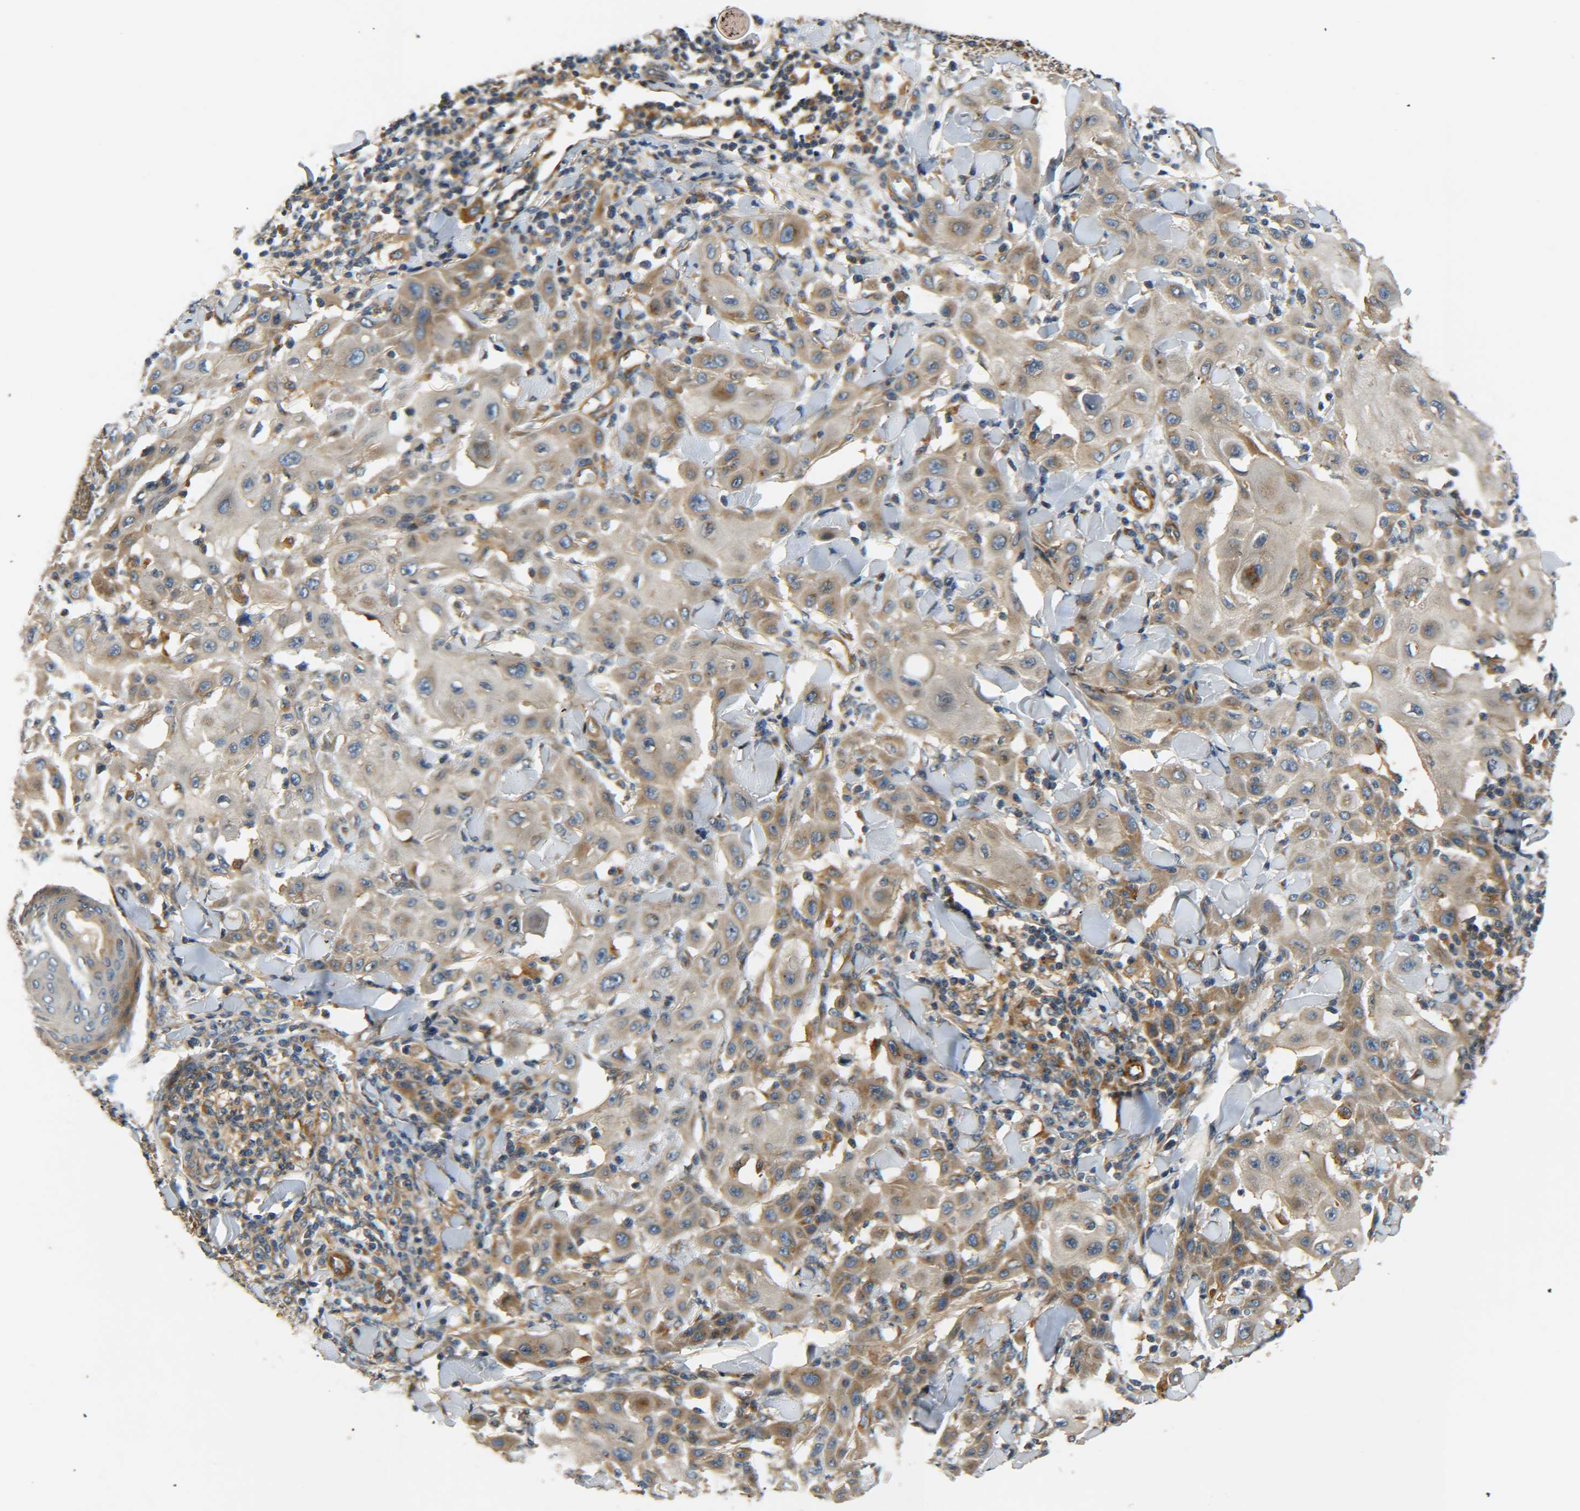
{"staining": {"intensity": "weak", "quantity": ">75%", "location": "cytoplasmic/membranous"}, "tissue": "skin cancer", "cell_type": "Tumor cells", "image_type": "cancer", "snomed": [{"axis": "morphology", "description": "Squamous cell carcinoma, NOS"}, {"axis": "topography", "description": "Skin"}], "caption": "Tumor cells exhibit weak cytoplasmic/membranous staining in about >75% of cells in skin cancer (squamous cell carcinoma).", "gene": "LRCH3", "patient": {"sex": "male", "age": 24}}